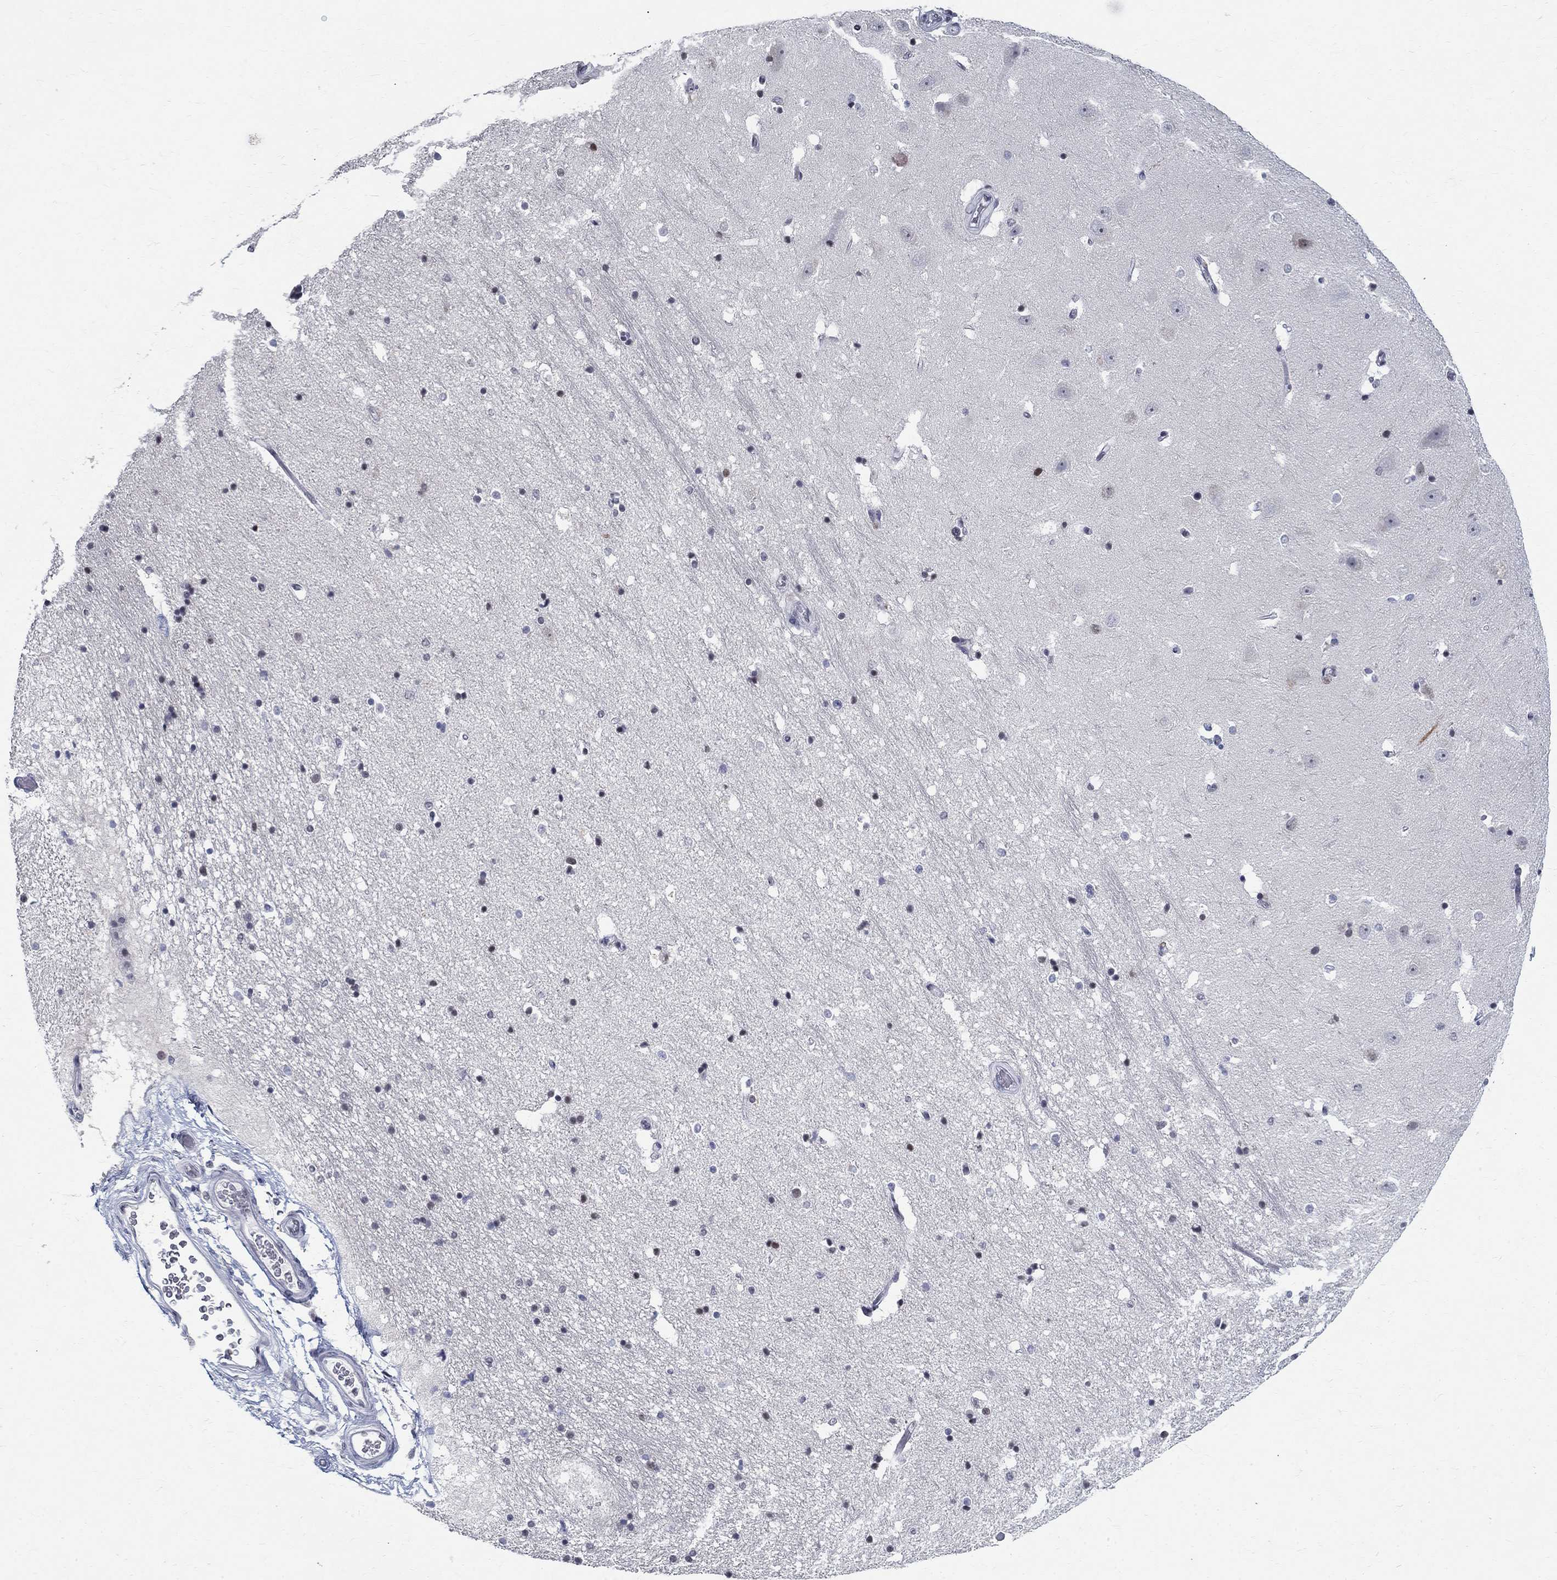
{"staining": {"intensity": "moderate", "quantity": "<25%", "location": "nuclear"}, "tissue": "hippocampus", "cell_type": "Glial cells", "image_type": "normal", "snomed": [{"axis": "morphology", "description": "Normal tissue, NOS"}, {"axis": "topography", "description": "Hippocampus"}], "caption": "Immunohistochemistry staining of unremarkable hippocampus, which exhibits low levels of moderate nuclear expression in about <25% of glial cells indicating moderate nuclear protein staining. The staining was performed using DAB (brown) for protein detection and nuclei were counterstained in hematoxylin (blue).", "gene": "BHLHE22", "patient": {"sex": "male", "age": 44}}